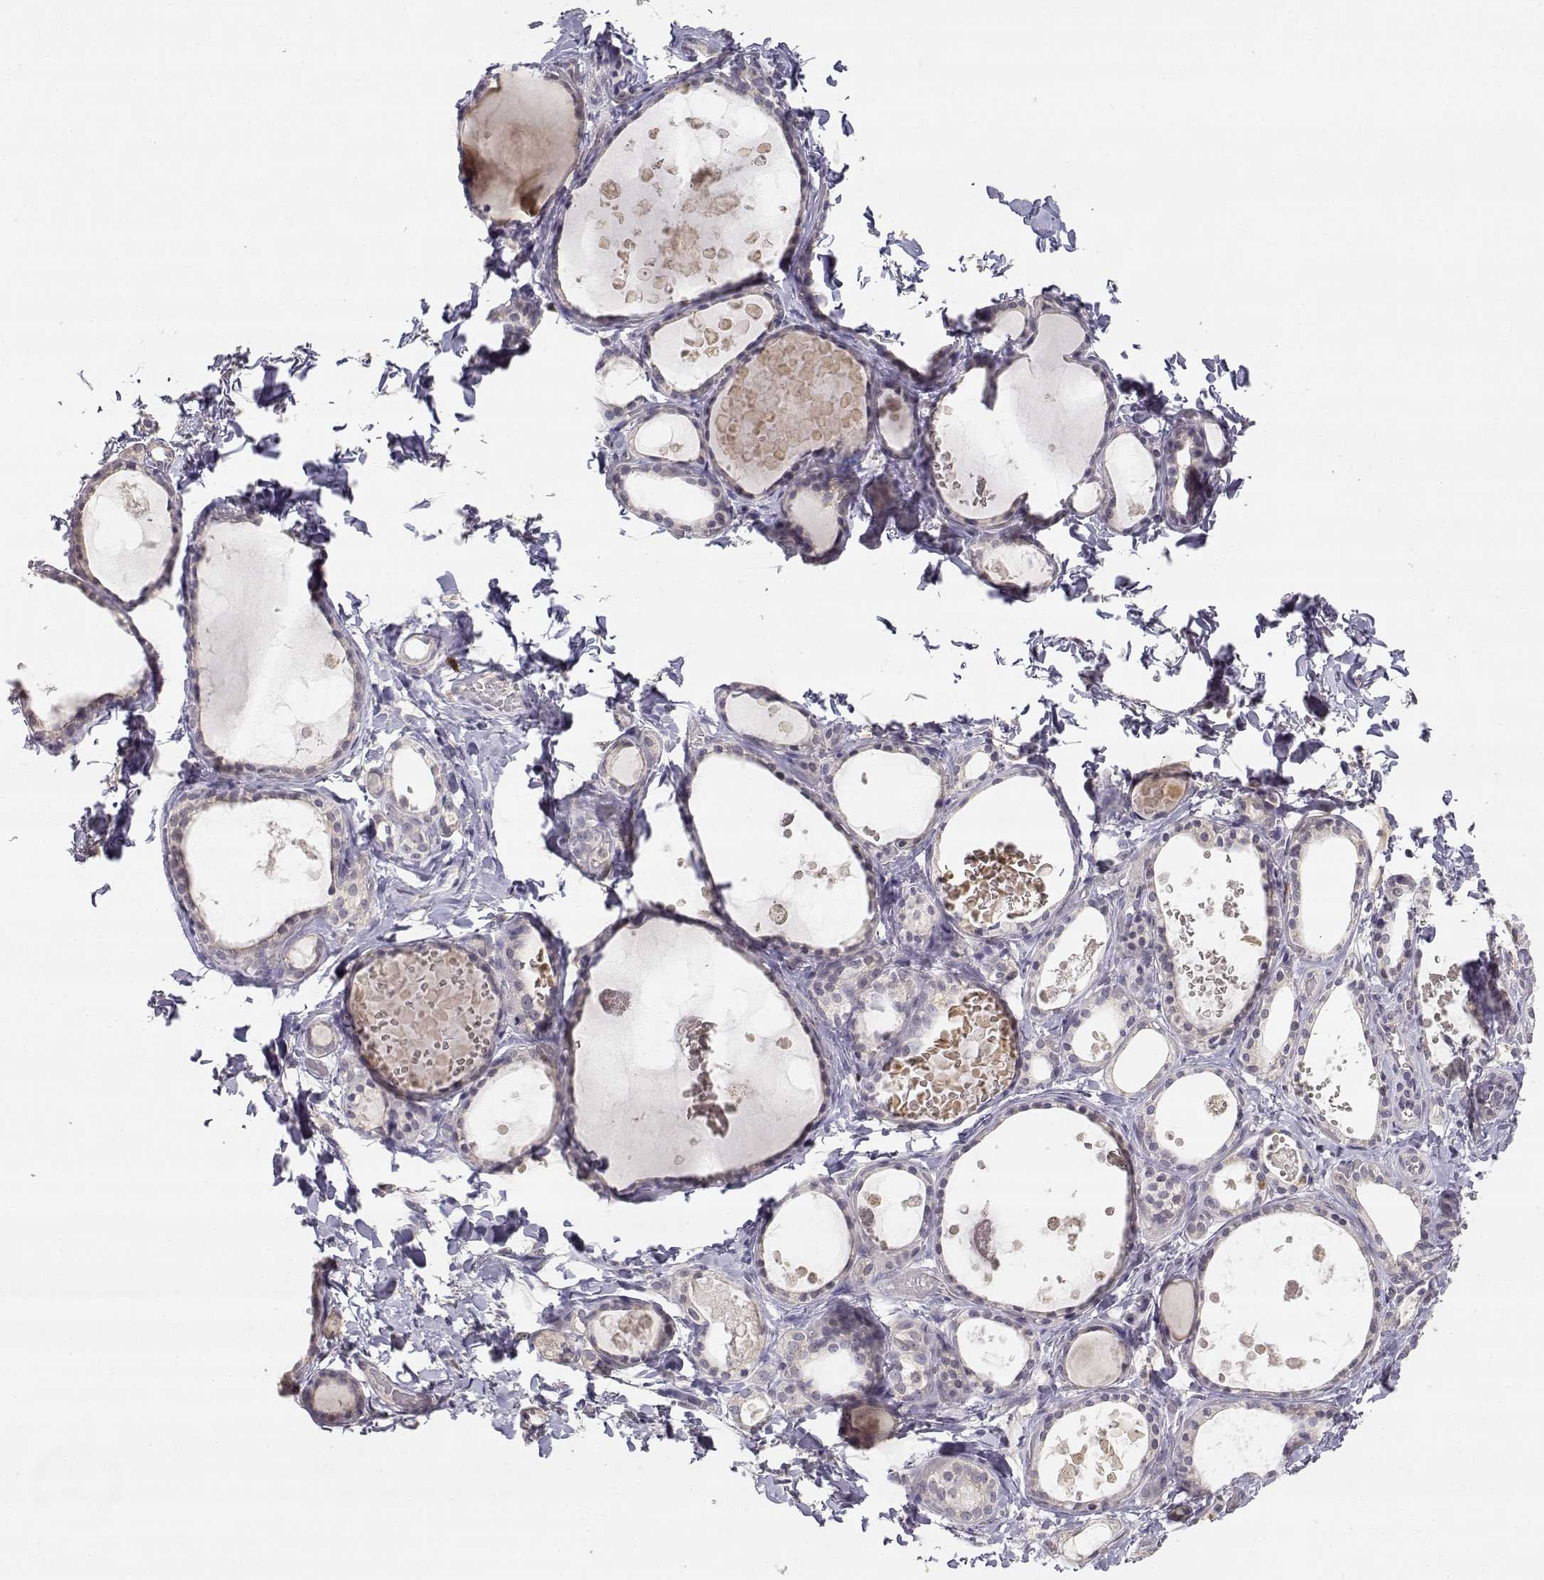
{"staining": {"intensity": "negative", "quantity": "none", "location": "none"}, "tissue": "thyroid gland", "cell_type": "Glandular cells", "image_type": "normal", "snomed": [{"axis": "morphology", "description": "Normal tissue, NOS"}, {"axis": "topography", "description": "Thyroid gland"}], "caption": "DAB (3,3'-diaminobenzidine) immunohistochemical staining of normal thyroid gland shows no significant positivity in glandular cells.", "gene": "RAD51", "patient": {"sex": "female", "age": 56}}